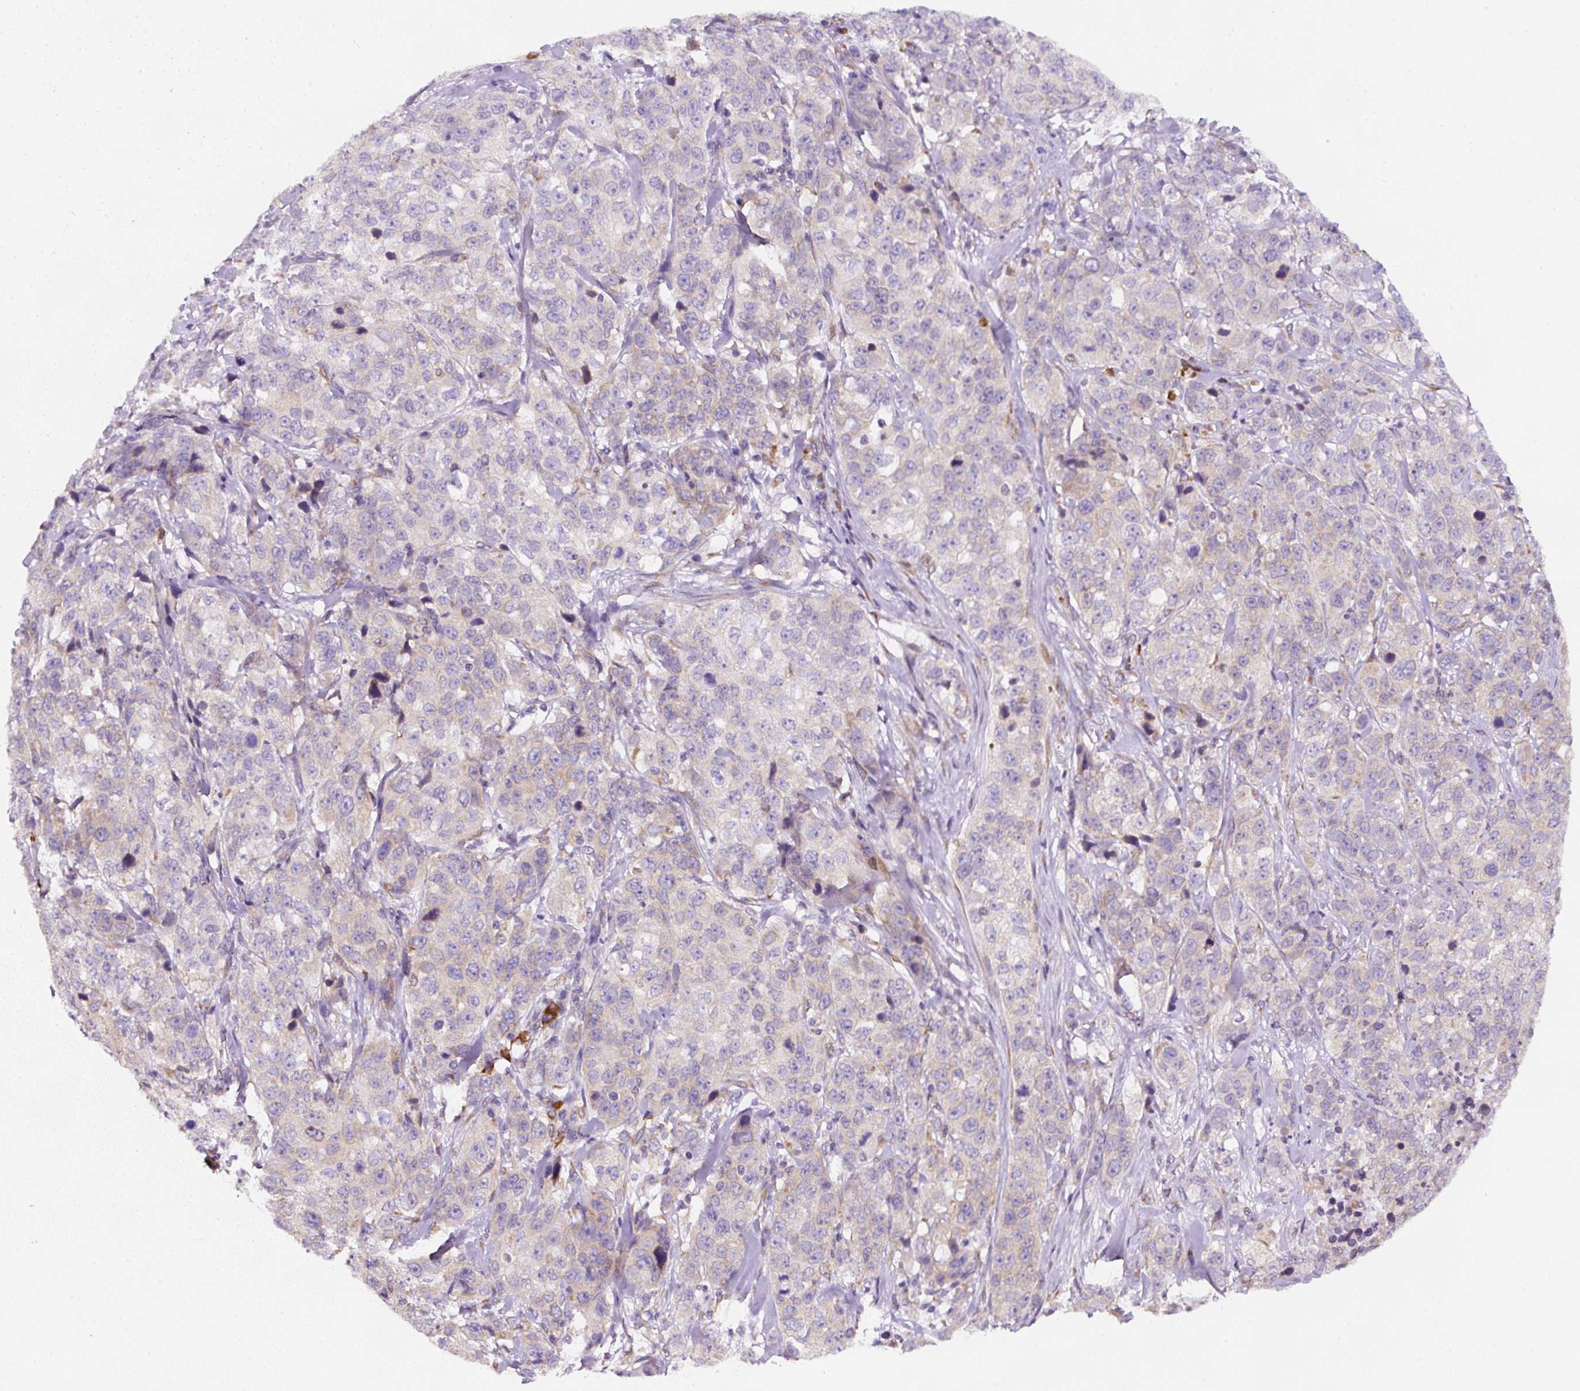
{"staining": {"intensity": "negative", "quantity": "none", "location": "none"}, "tissue": "stomach cancer", "cell_type": "Tumor cells", "image_type": "cancer", "snomed": [{"axis": "morphology", "description": "Adenocarcinoma, NOS"}, {"axis": "topography", "description": "Stomach"}], "caption": "IHC of human stomach adenocarcinoma reveals no positivity in tumor cells. Nuclei are stained in blue.", "gene": "DDOST", "patient": {"sex": "male", "age": 48}}